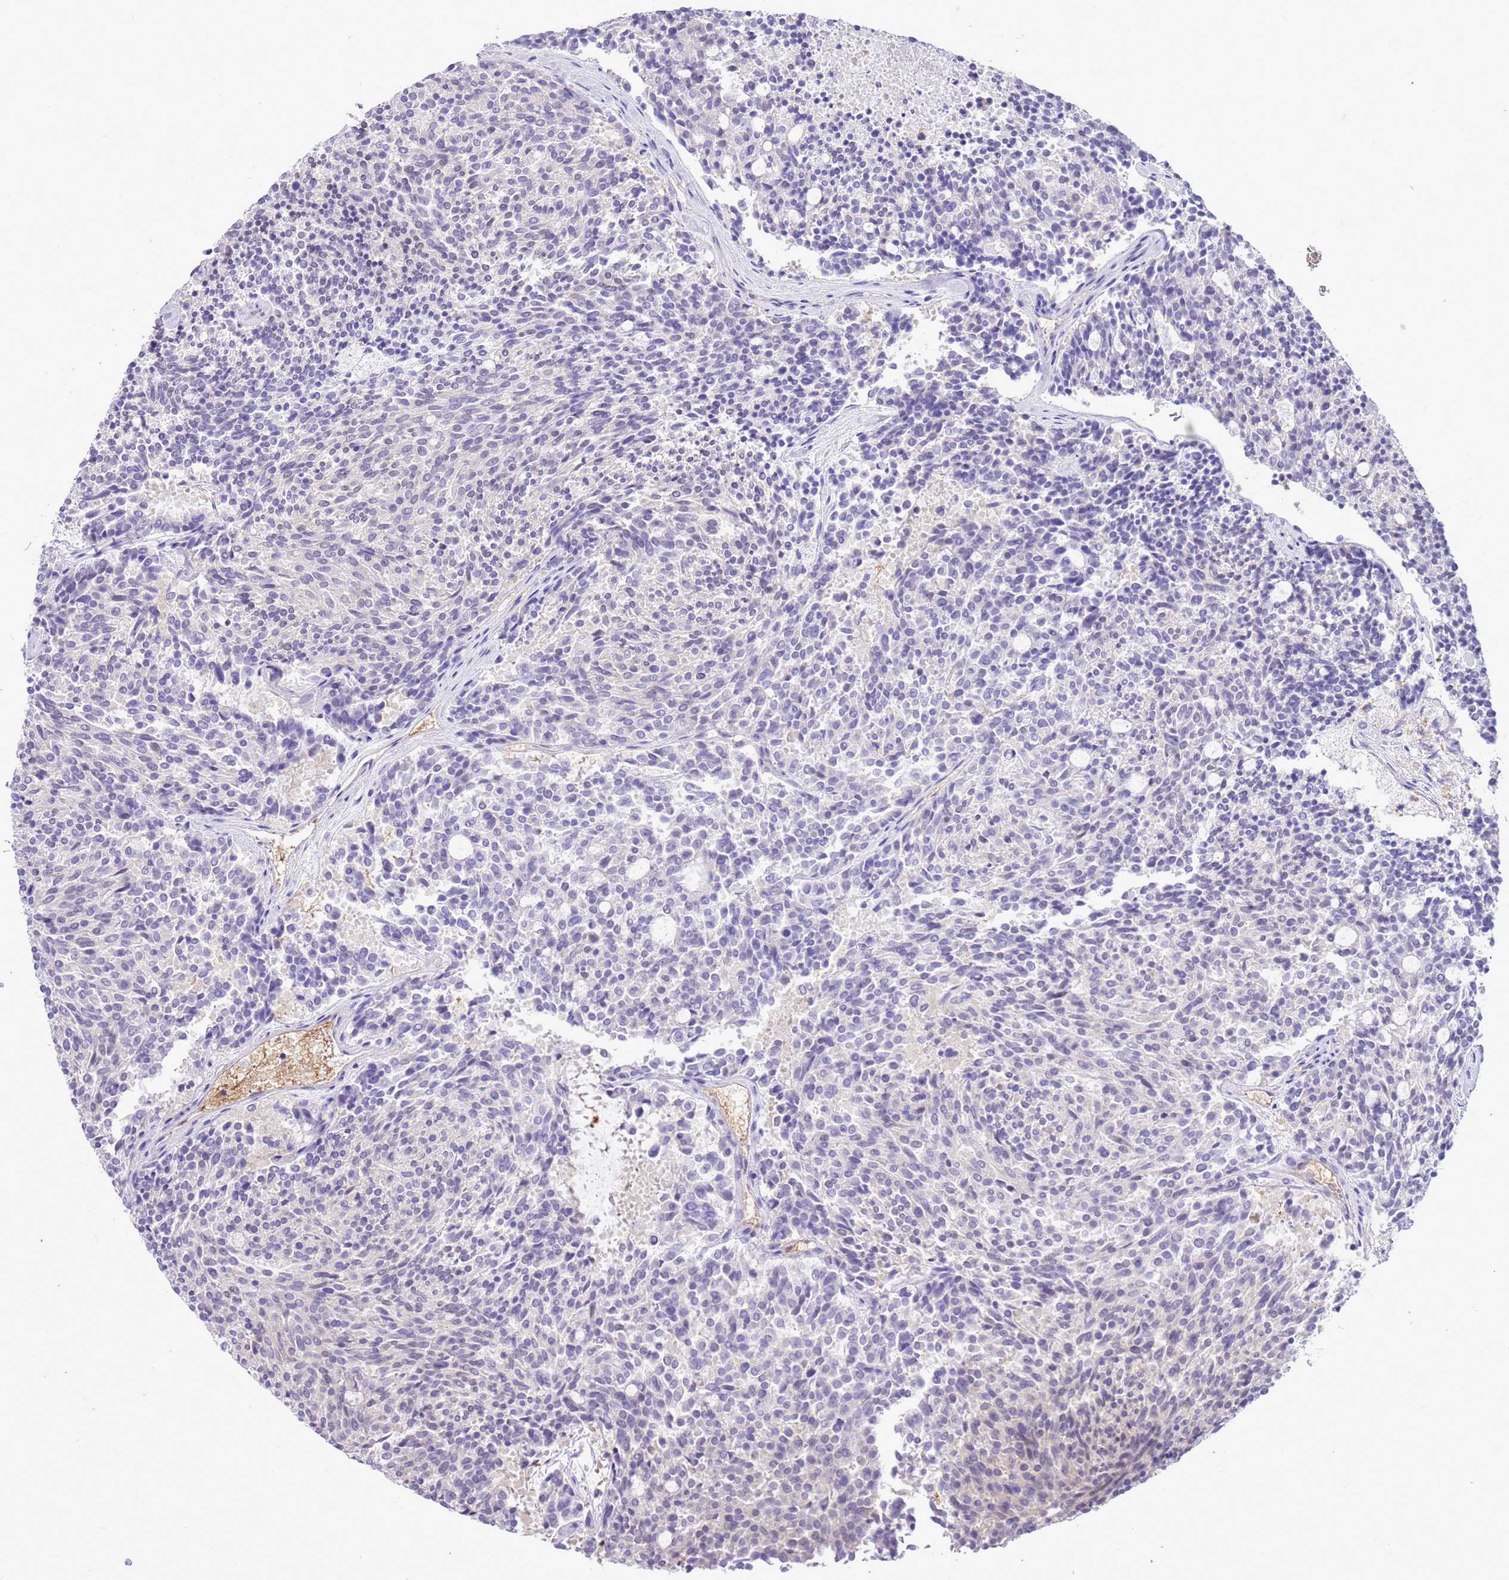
{"staining": {"intensity": "negative", "quantity": "none", "location": "none"}, "tissue": "carcinoid", "cell_type": "Tumor cells", "image_type": "cancer", "snomed": [{"axis": "morphology", "description": "Carcinoid, malignant, NOS"}, {"axis": "topography", "description": "Pancreas"}], "caption": "The photomicrograph shows no significant expression in tumor cells of carcinoid. (DAB (3,3'-diaminobenzidine) immunohistochemistry, high magnification).", "gene": "DDI2", "patient": {"sex": "female", "age": 54}}